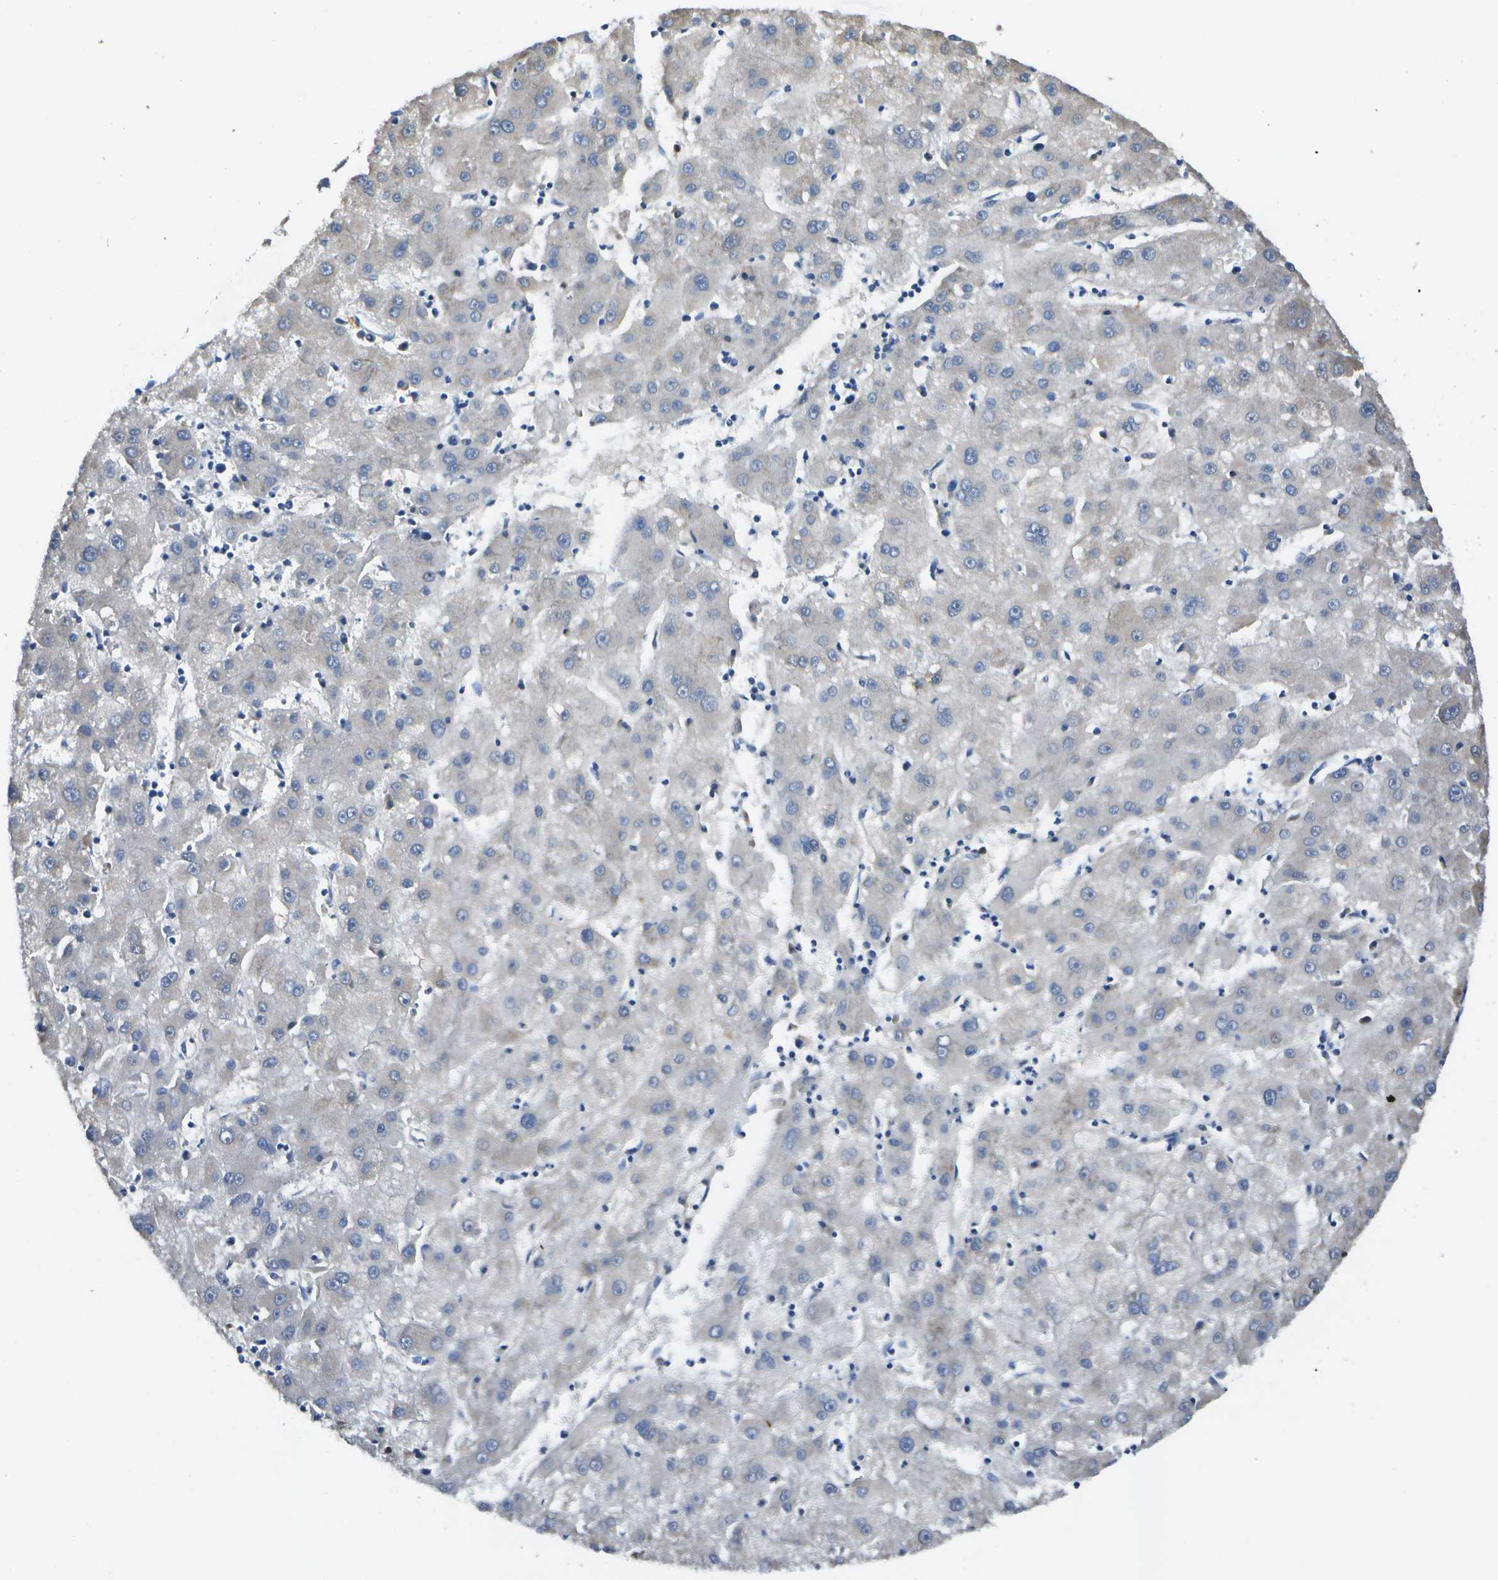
{"staining": {"intensity": "negative", "quantity": "none", "location": "none"}, "tissue": "liver cancer", "cell_type": "Tumor cells", "image_type": "cancer", "snomed": [{"axis": "morphology", "description": "Carcinoma, Hepatocellular, NOS"}, {"axis": "topography", "description": "Liver"}], "caption": "A histopathology image of human hepatocellular carcinoma (liver) is negative for staining in tumor cells.", "gene": "DSE", "patient": {"sex": "male", "age": 72}}